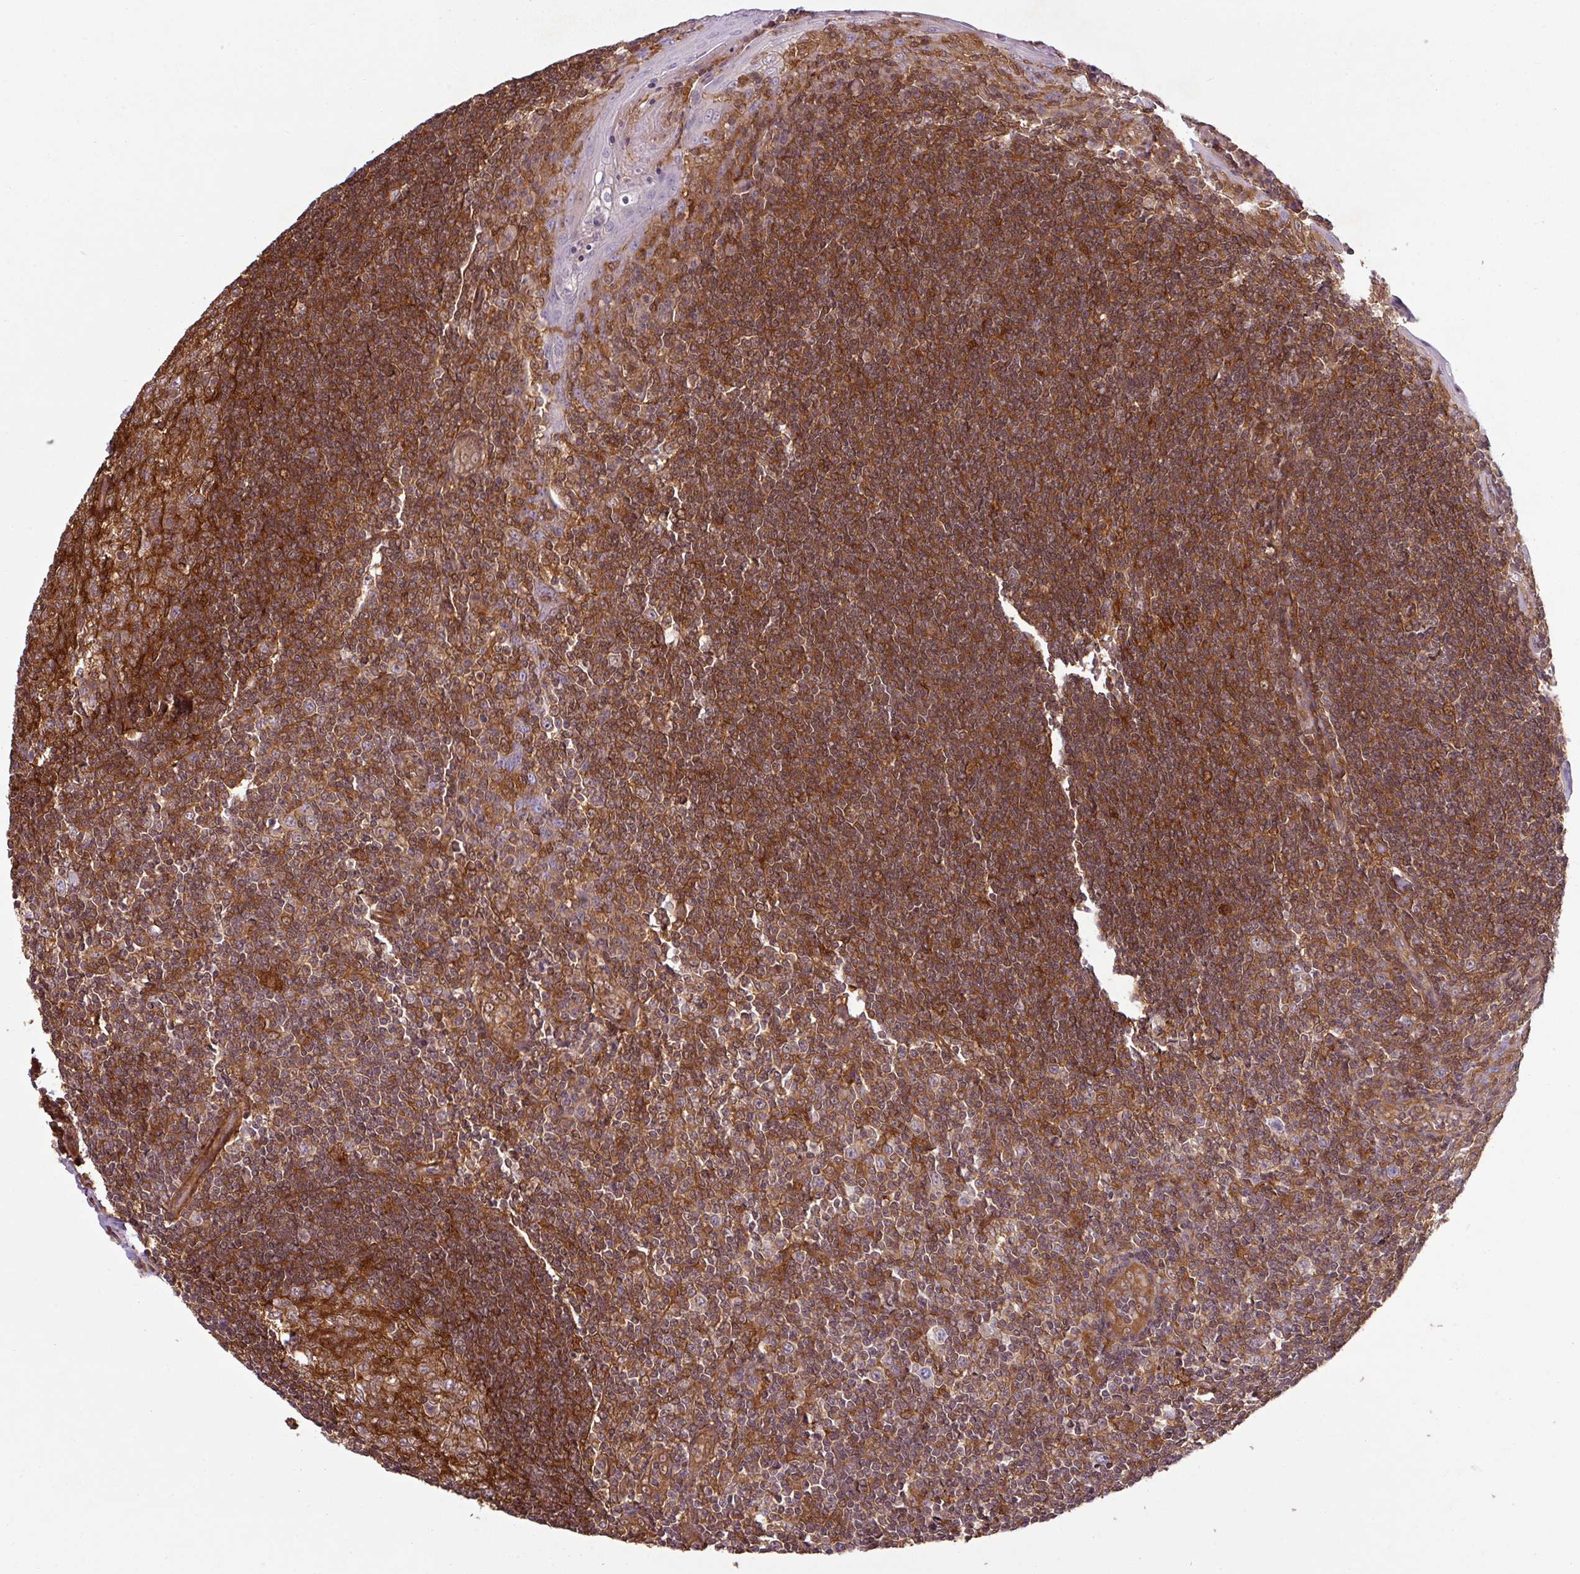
{"staining": {"intensity": "moderate", "quantity": ">75%", "location": "cytoplasmic/membranous"}, "tissue": "tonsil", "cell_type": "Germinal center cells", "image_type": "normal", "snomed": [{"axis": "morphology", "description": "Normal tissue, NOS"}, {"axis": "topography", "description": "Tonsil"}], "caption": "Protein expression analysis of benign human tonsil reveals moderate cytoplasmic/membranous positivity in approximately >75% of germinal center cells. The protein is shown in brown color, while the nuclei are stained blue.", "gene": "SH3BGRL", "patient": {"sex": "male", "age": 27}}